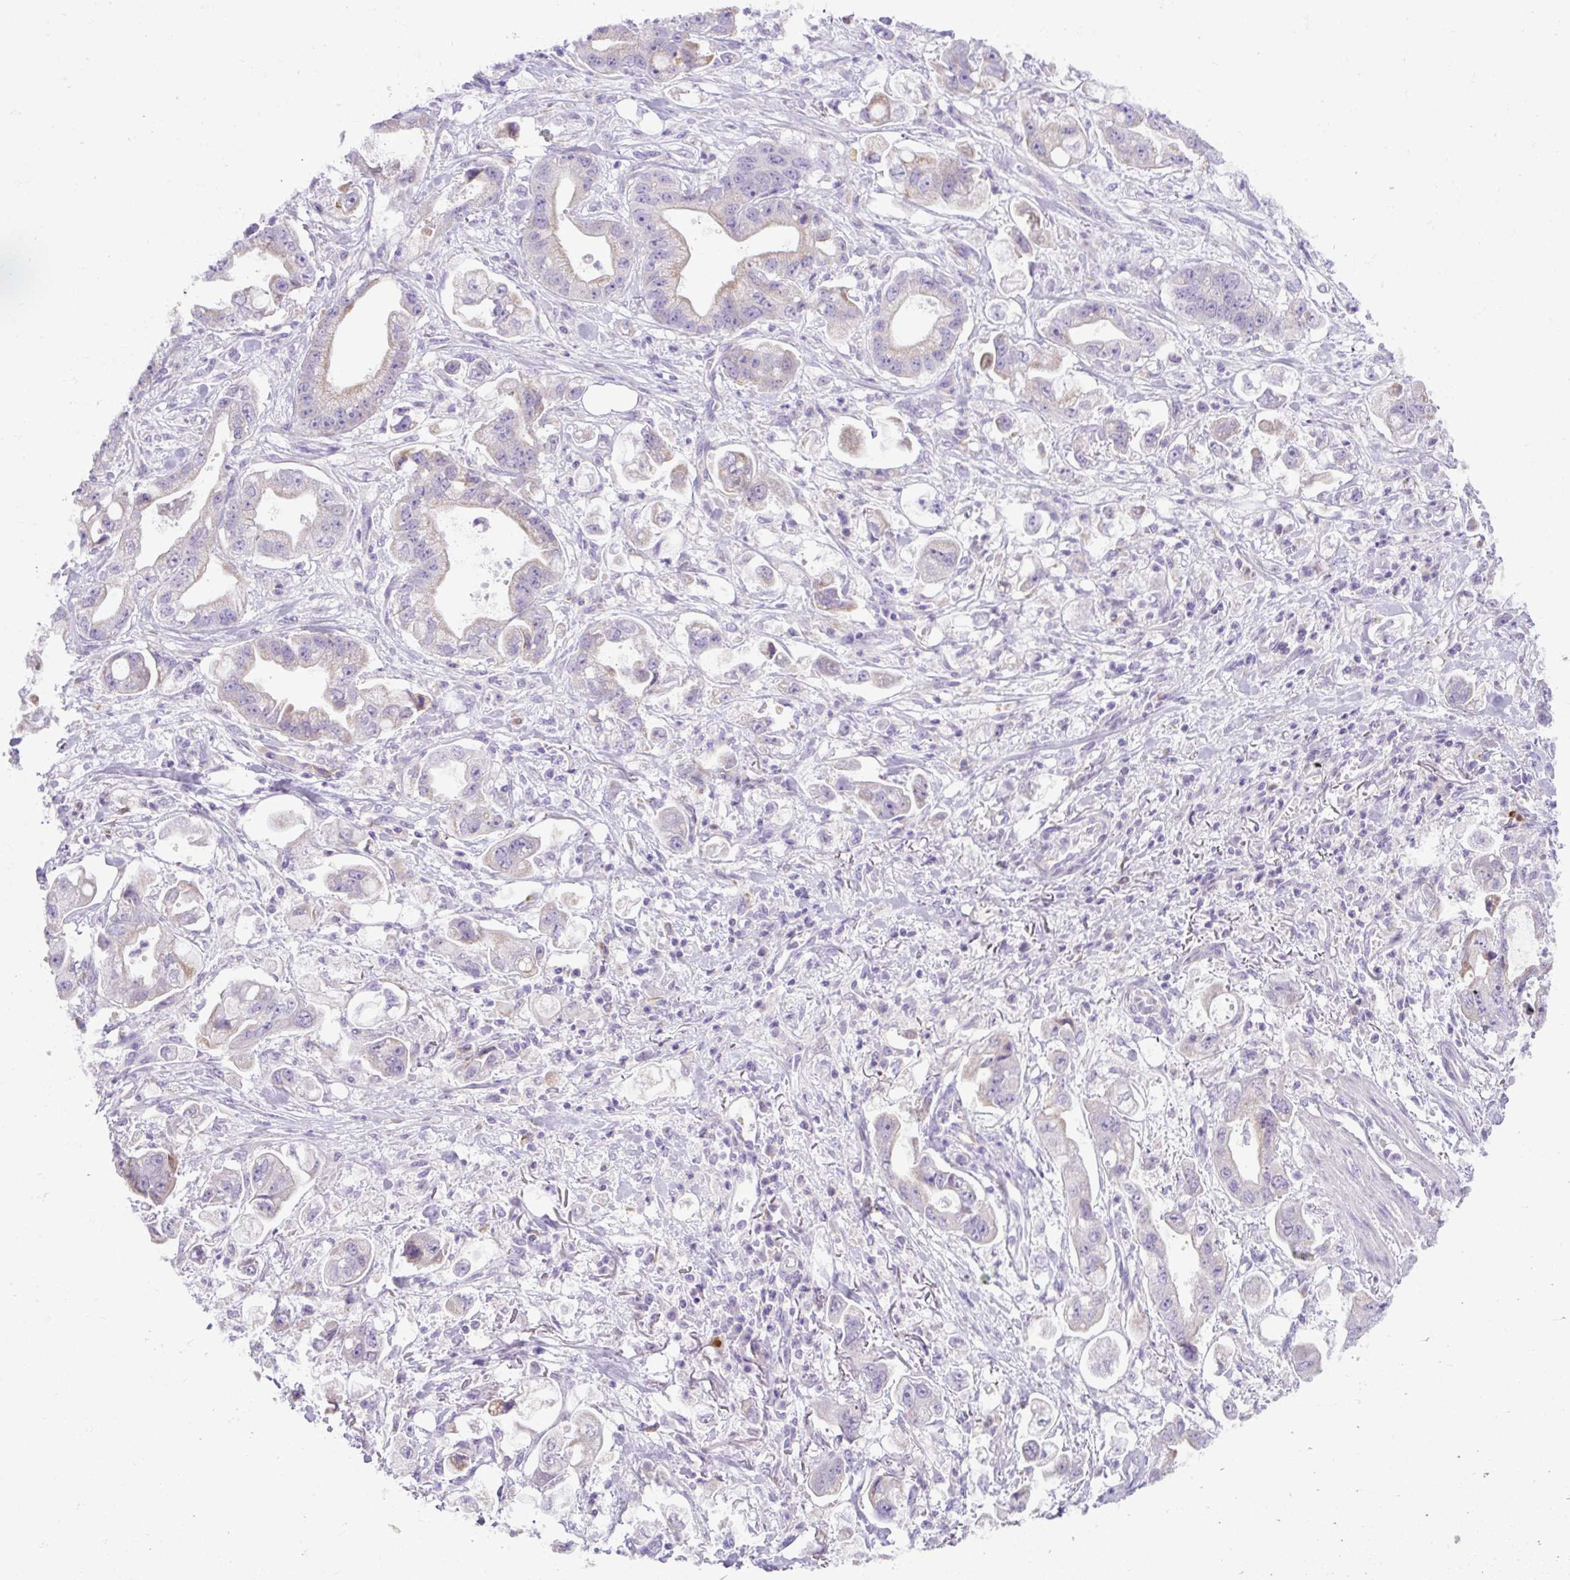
{"staining": {"intensity": "weak", "quantity": "<25%", "location": "cytoplasmic/membranous"}, "tissue": "stomach cancer", "cell_type": "Tumor cells", "image_type": "cancer", "snomed": [{"axis": "morphology", "description": "Adenocarcinoma, NOS"}, {"axis": "topography", "description": "Stomach"}], "caption": "An immunohistochemistry (IHC) photomicrograph of stomach cancer is shown. There is no staining in tumor cells of stomach cancer. (DAB (3,3'-diaminobenzidine) immunohistochemistry with hematoxylin counter stain).", "gene": "SPTBN5", "patient": {"sex": "male", "age": 62}}